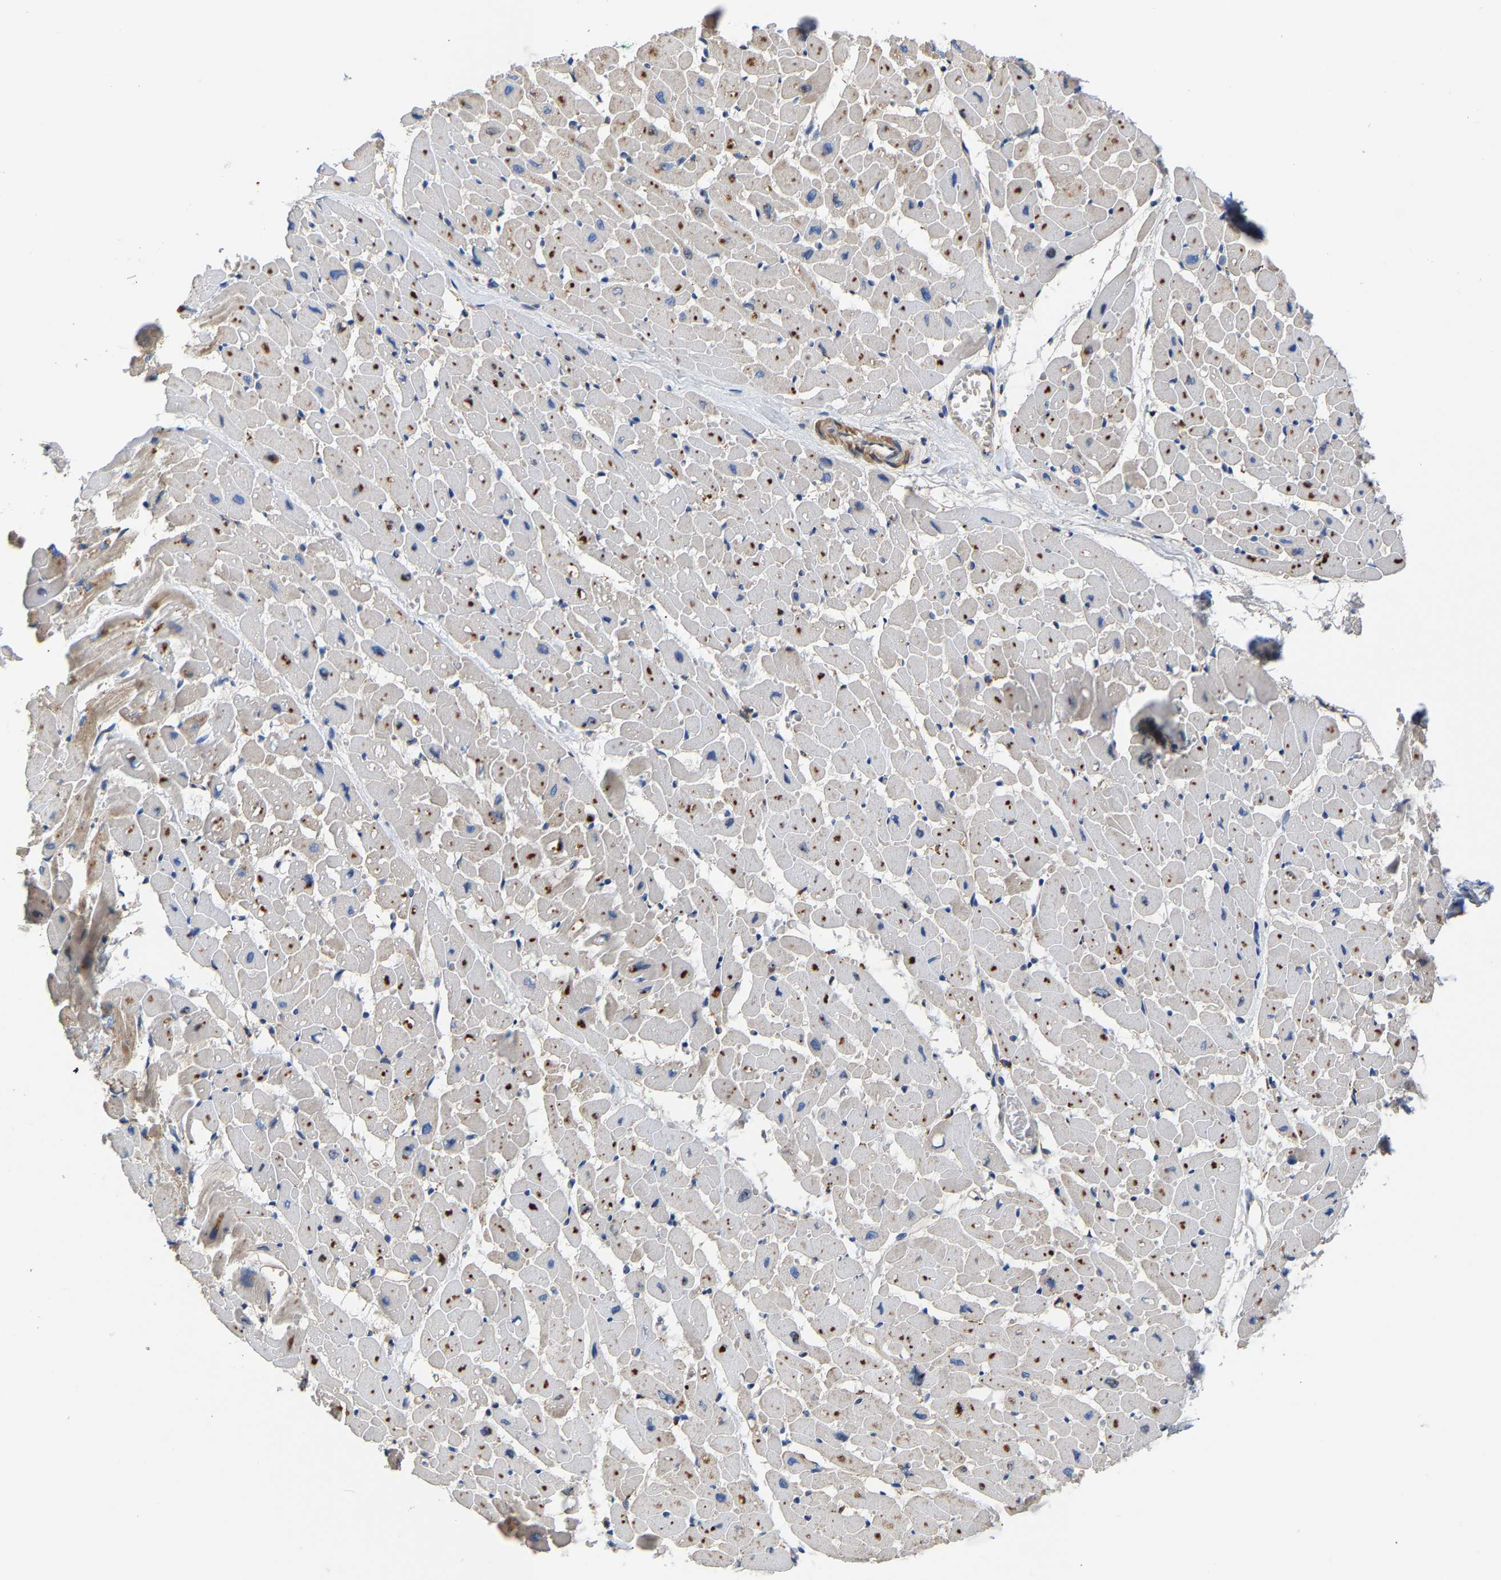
{"staining": {"intensity": "moderate", "quantity": ">75%", "location": "cytoplasmic/membranous"}, "tissue": "heart muscle", "cell_type": "Cardiomyocytes", "image_type": "normal", "snomed": [{"axis": "morphology", "description": "Normal tissue, NOS"}, {"axis": "topography", "description": "Heart"}], "caption": "Immunohistochemical staining of benign human heart muscle displays >75% levels of moderate cytoplasmic/membranous protein positivity in about >75% of cardiomyocytes.", "gene": "CCDC171", "patient": {"sex": "male", "age": 45}}